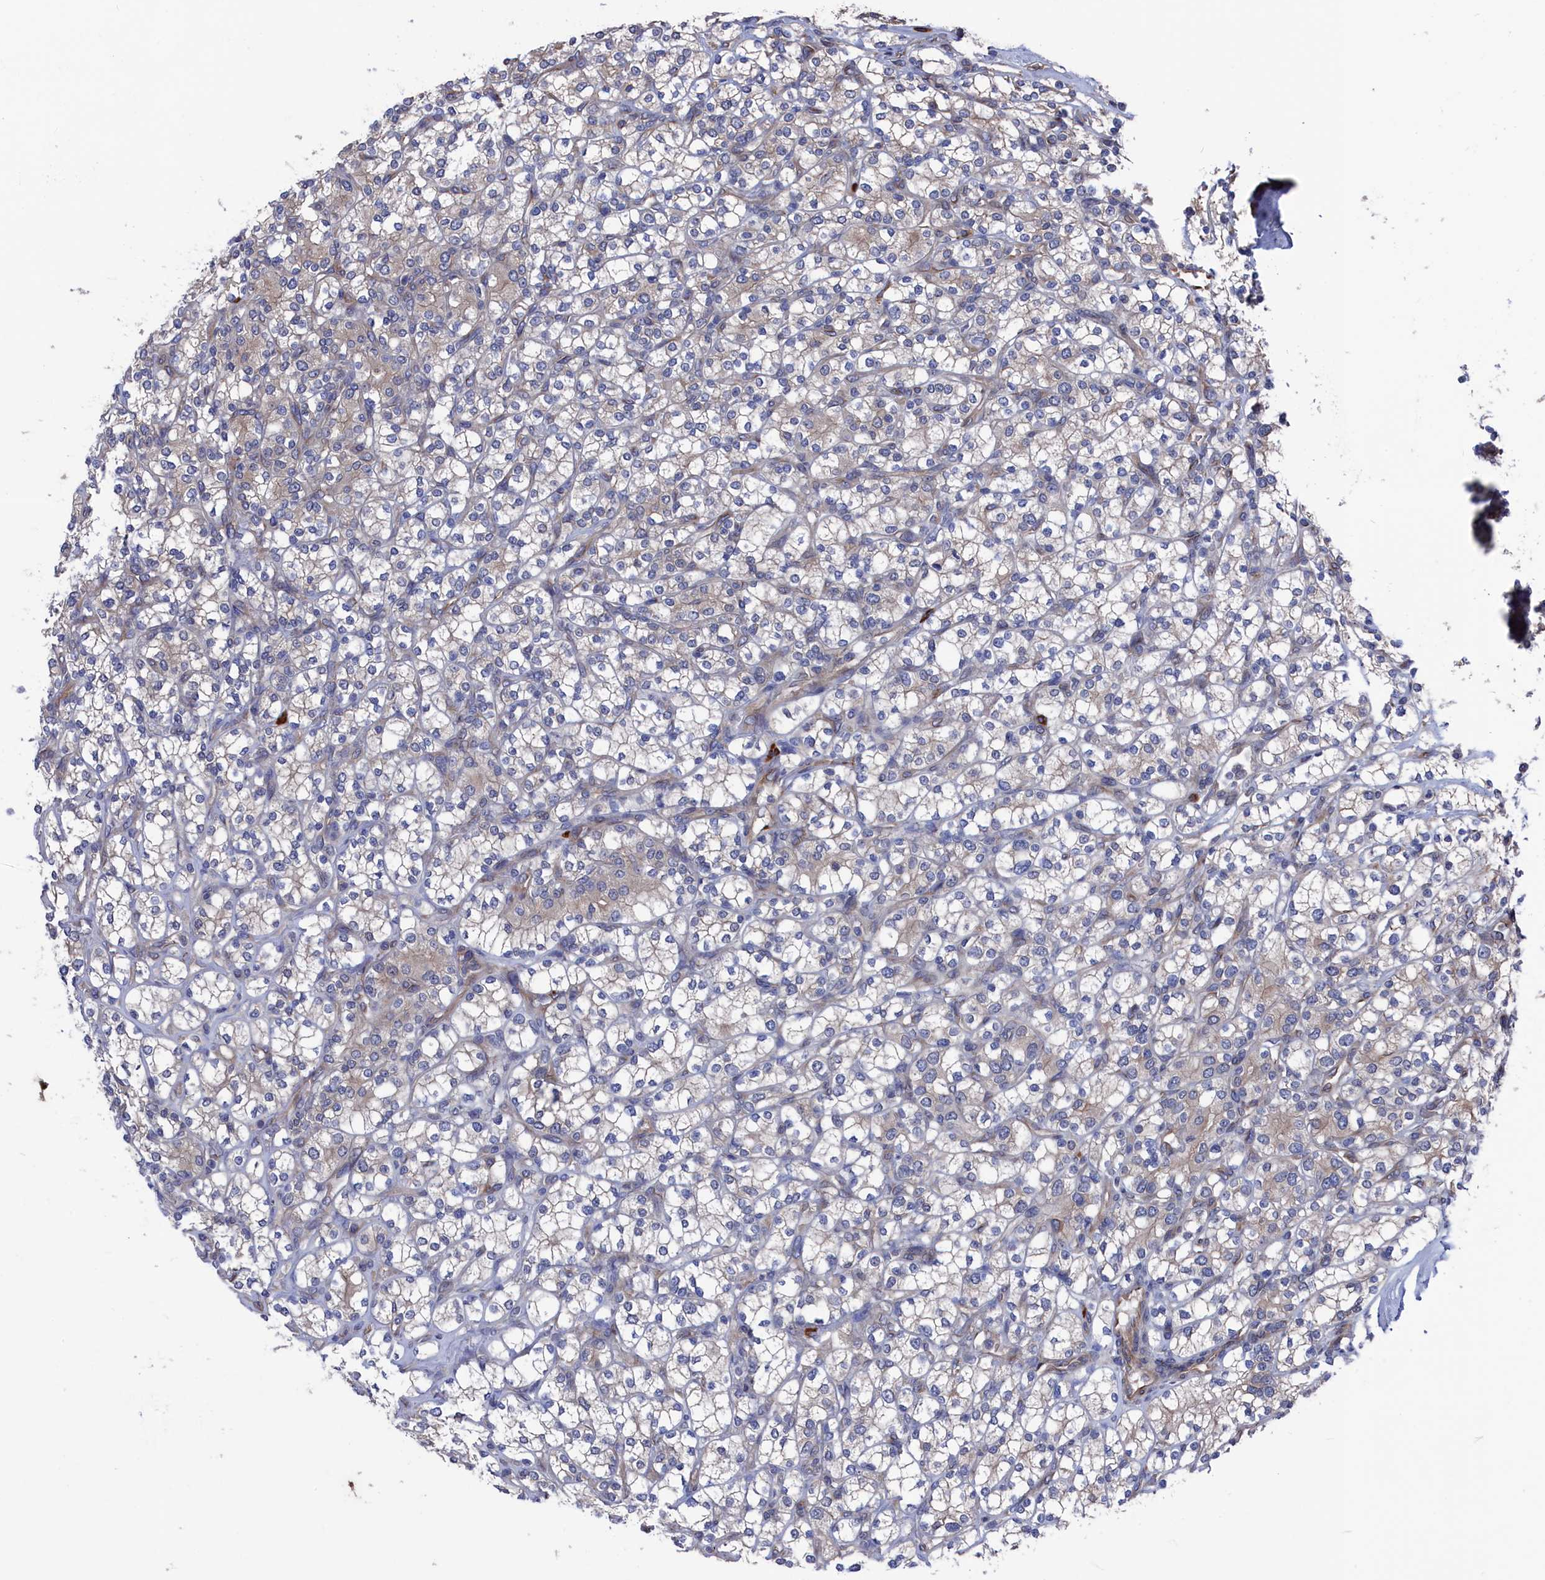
{"staining": {"intensity": "weak", "quantity": "<25%", "location": "cytoplasmic/membranous"}, "tissue": "renal cancer", "cell_type": "Tumor cells", "image_type": "cancer", "snomed": [{"axis": "morphology", "description": "Adenocarcinoma, NOS"}, {"axis": "topography", "description": "Kidney"}], "caption": "High magnification brightfield microscopy of renal cancer stained with DAB (3,3'-diaminobenzidine) (brown) and counterstained with hematoxylin (blue): tumor cells show no significant staining.", "gene": "NUTF2", "patient": {"sex": "male", "age": 77}}